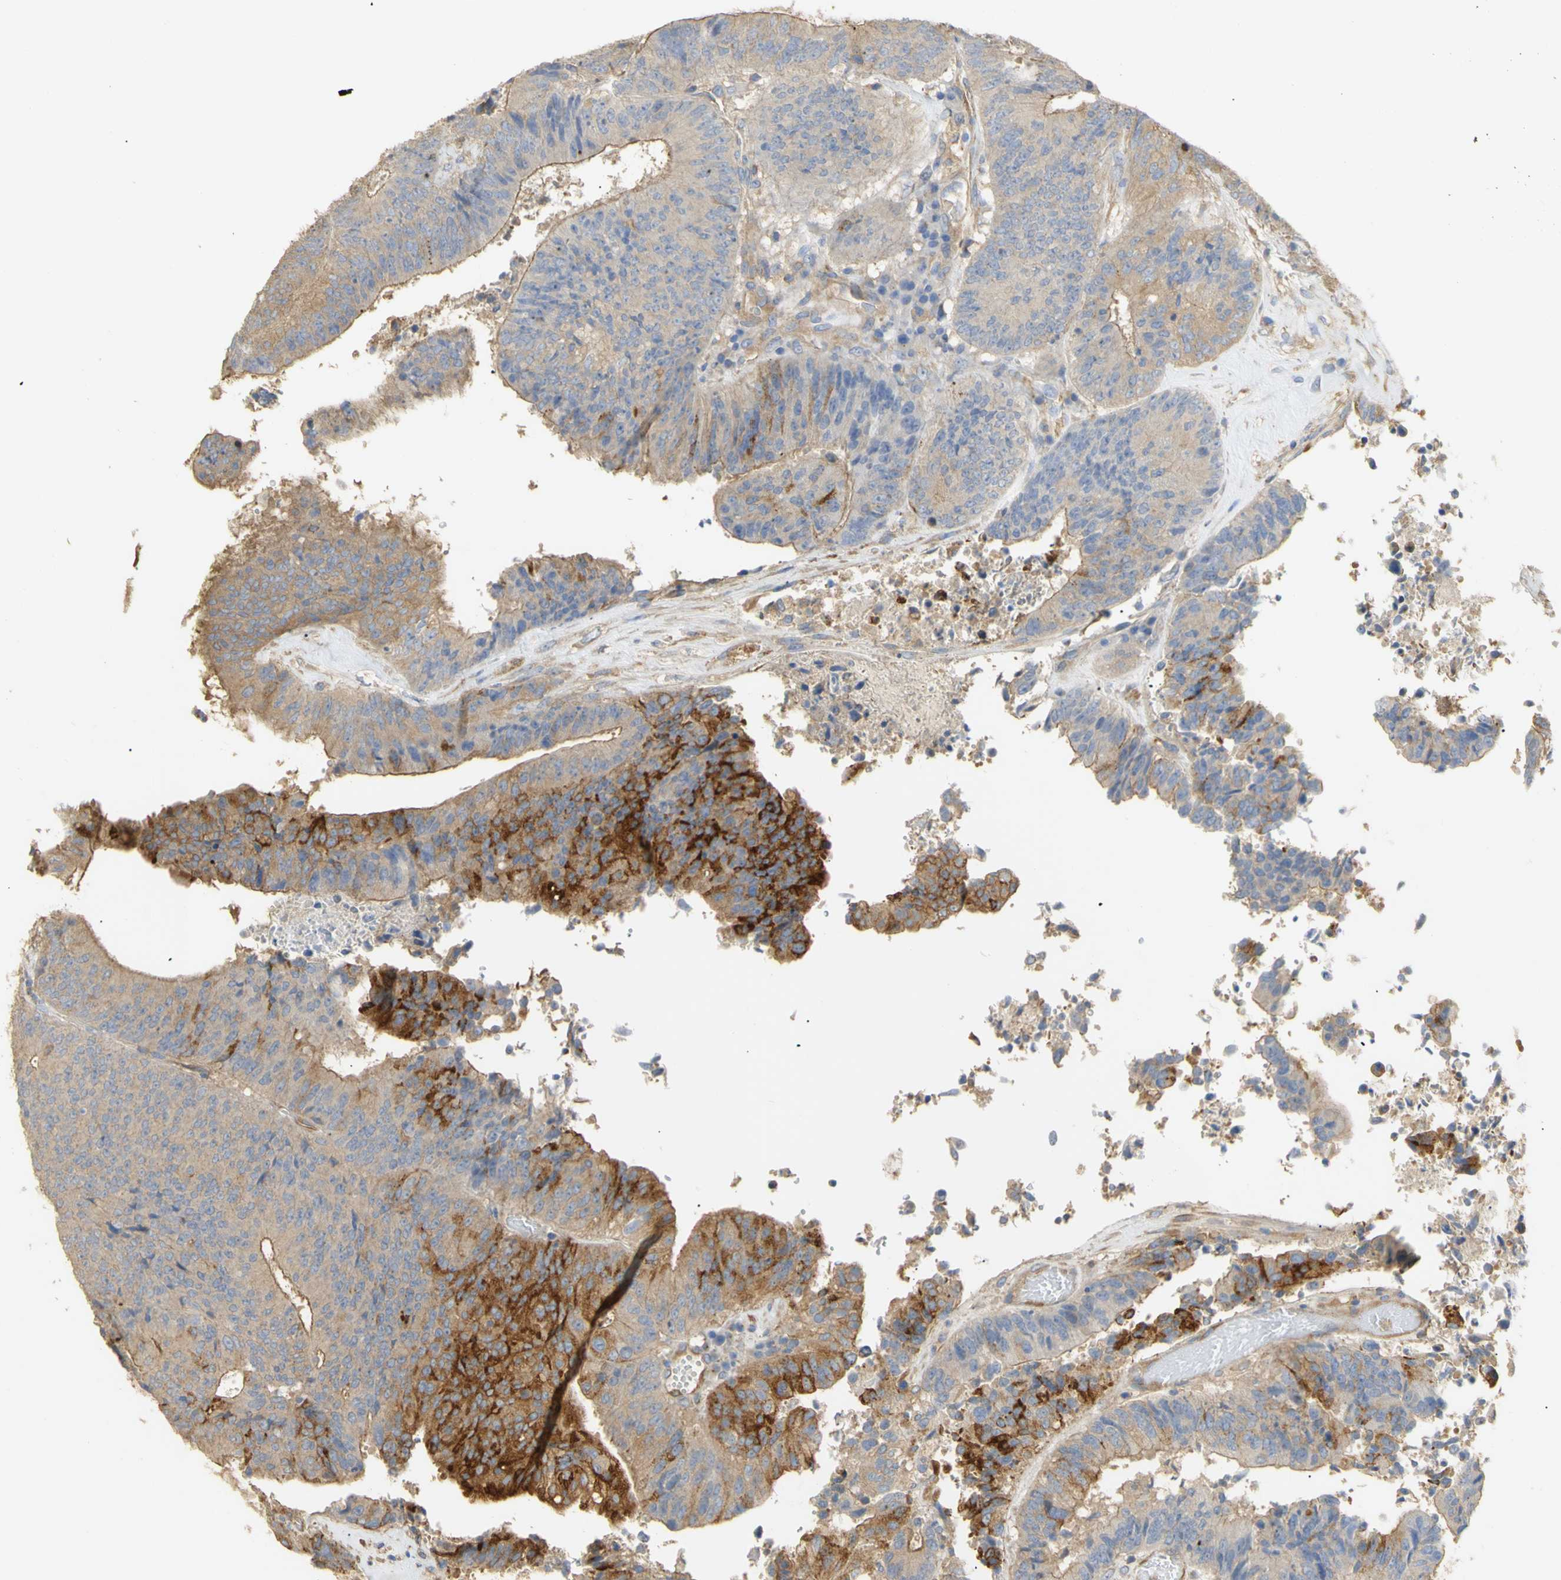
{"staining": {"intensity": "moderate", "quantity": "25%-75%", "location": "cytoplasmic/membranous"}, "tissue": "colorectal cancer", "cell_type": "Tumor cells", "image_type": "cancer", "snomed": [{"axis": "morphology", "description": "Adenocarcinoma, NOS"}, {"axis": "topography", "description": "Rectum"}], "caption": "Brown immunohistochemical staining in adenocarcinoma (colorectal) exhibits moderate cytoplasmic/membranous expression in approximately 25%-75% of tumor cells.", "gene": "KCNE4", "patient": {"sex": "male", "age": 72}}